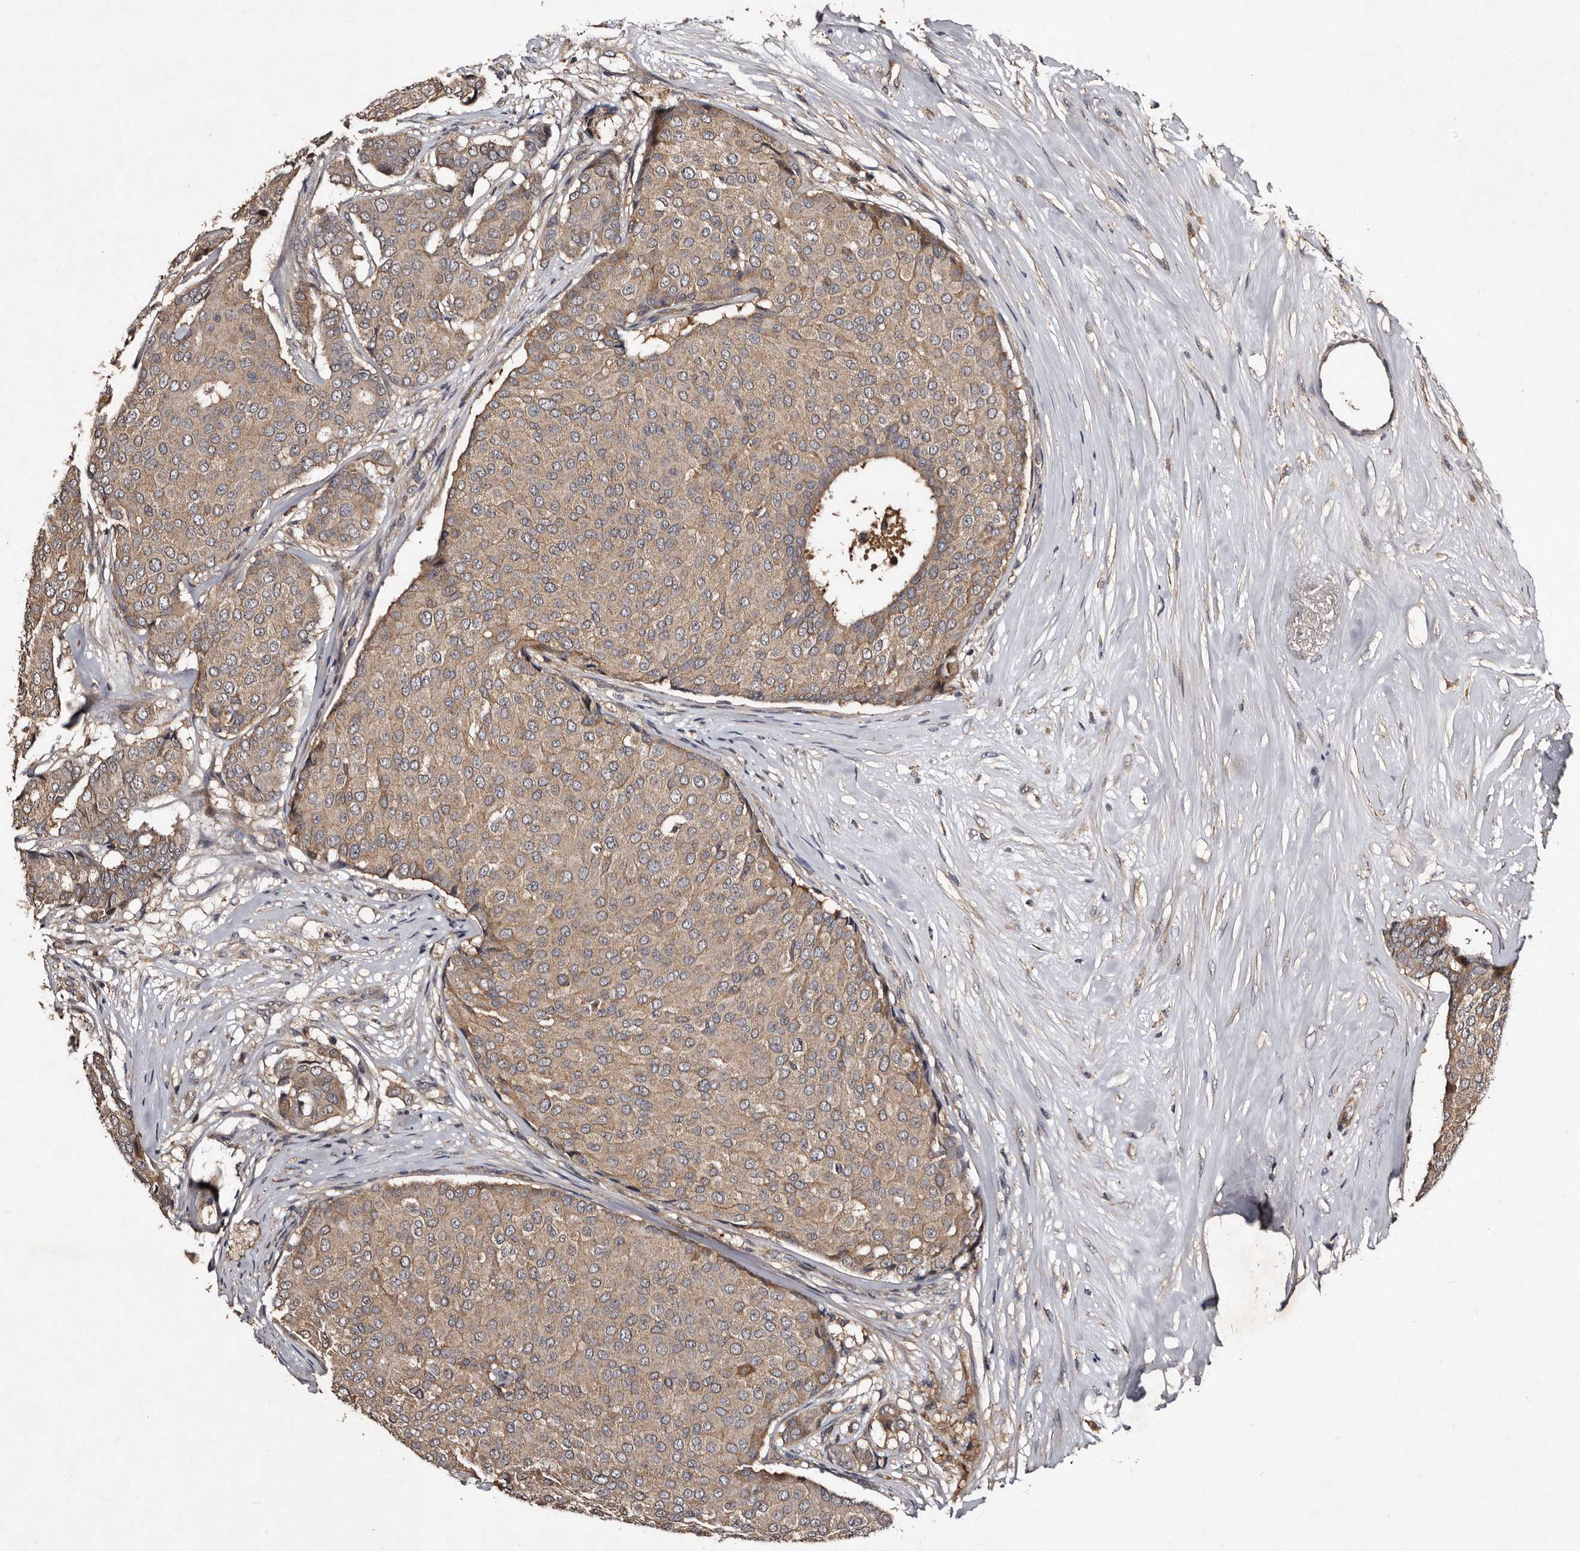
{"staining": {"intensity": "weak", "quantity": ">75%", "location": "cytoplasmic/membranous"}, "tissue": "breast cancer", "cell_type": "Tumor cells", "image_type": "cancer", "snomed": [{"axis": "morphology", "description": "Duct carcinoma"}, {"axis": "topography", "description": "Breast"}], "caption": "A photomicrograph of breast intraductal carcinoma stained for a protein demonstrates weak cytoplasmic/membranous brown staining in tumor cells.", "gene": "MKRN3", "patient": {"sex": "female", "age": 75}}